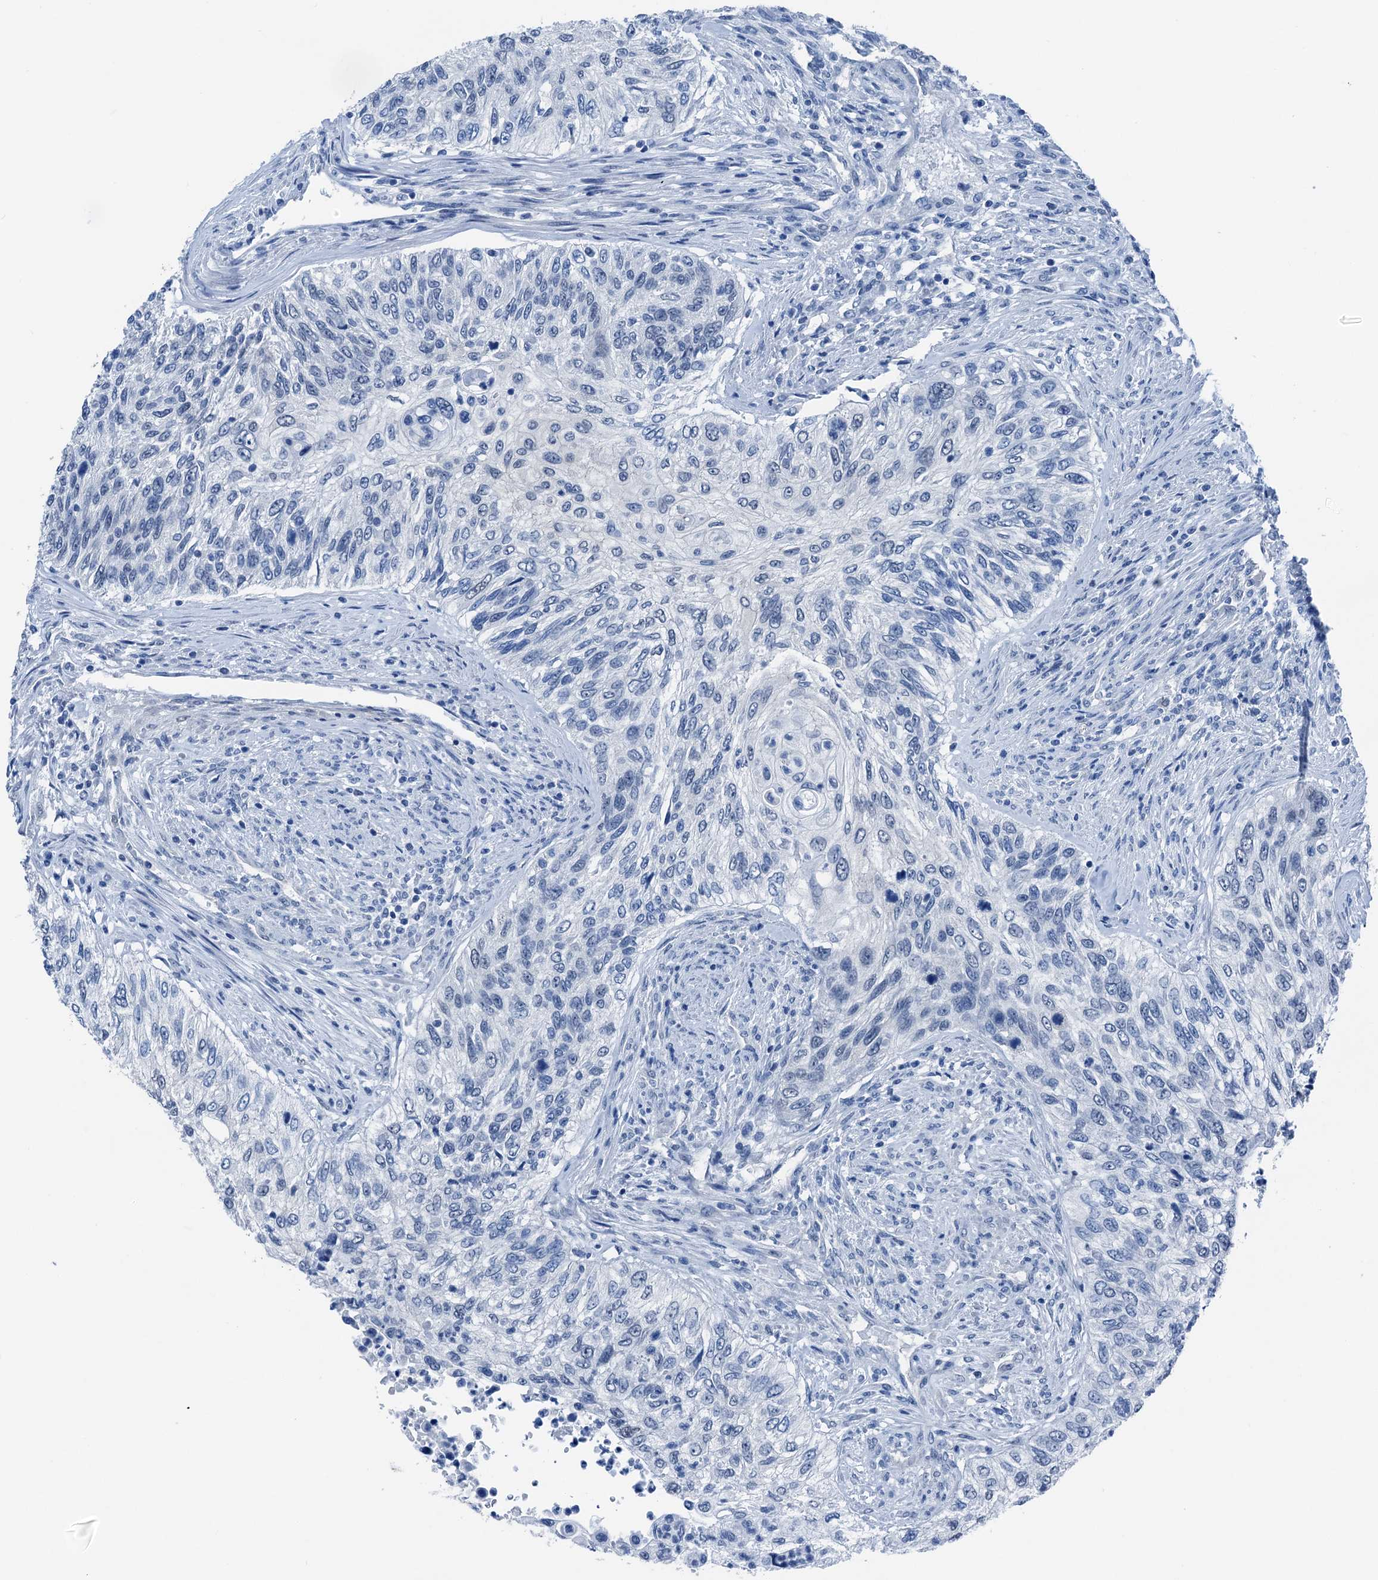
{"staining": {"intensity": "negative", "quantity": "none", "location": "none"}, "tissue": "urothelial cancer", "cell_type": "Tumor cells", "image_type": "cancer", "snomed": [{"axis": "morphology", "description": "Urothelial carcinoma, High grade"}, {"axis": "topography", "description": "Urinary bladder"}], "caption": "This is an immunohistochemistry photomicrograph of human urothelial cancer. There is no positivity in tumor cells.", "gene": "CBLN3", "patient": {"sex": "female", "age": 60}}